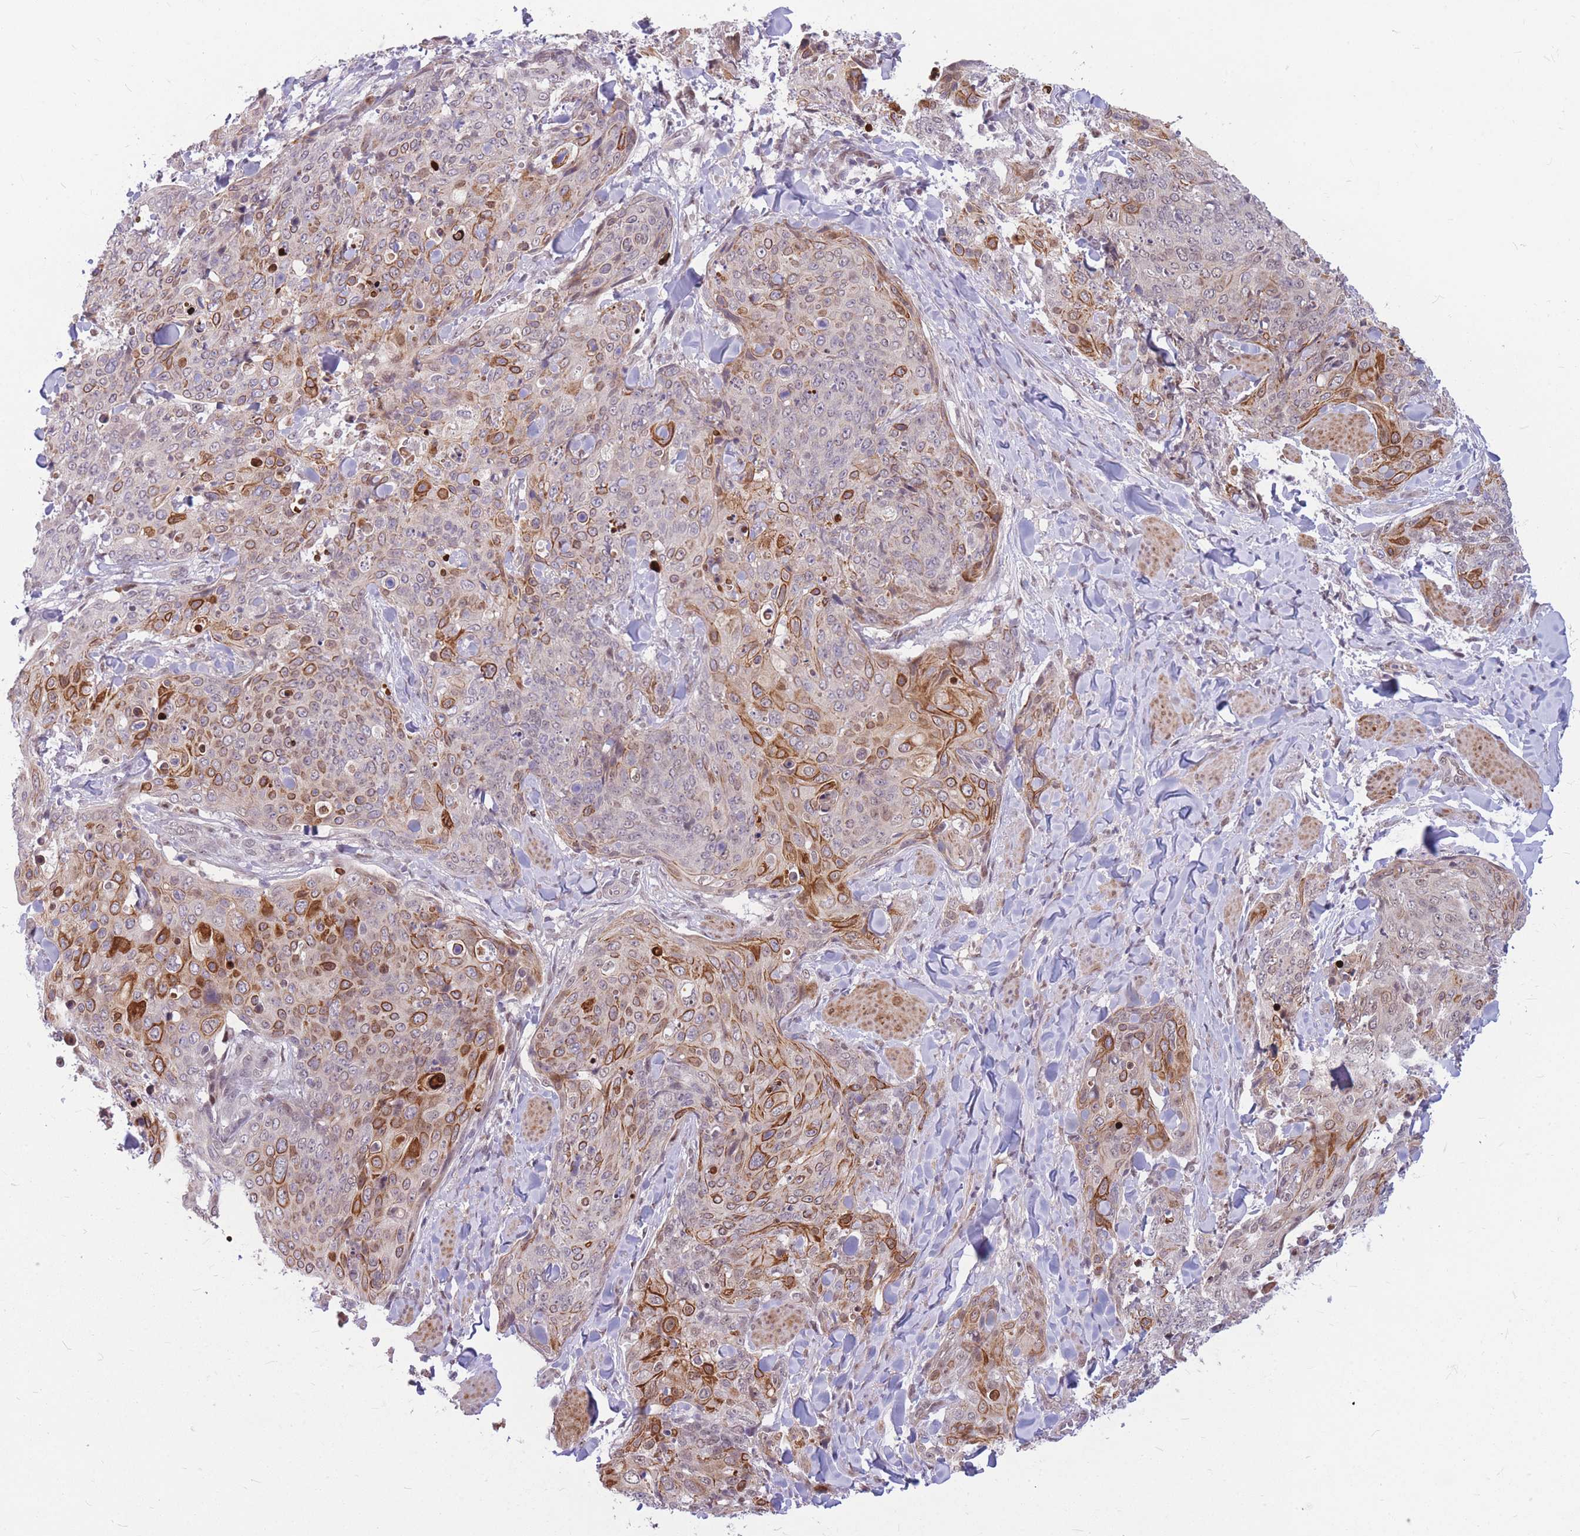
{"staining": {"intensity": "strong", "quantity": "25%-75%", "location": "cytoplasmic/membranous"}, "tissue": "skin cancer", "cell_type": "Tumor cells", "image_type": "cancer", "snomed": [{"axis": "morphology", "description": "Squamous cell carcinoma, NOS"}, {"axis": "topography", "description": "Skin"}, {"axis": "topography", "description": "Vulva"}], "caption": "Tumor cells show strong cytoplasmic/membranous staining in about 25%-75% of cells in squamous cell carcinoma (skin).", "gene": "ERCC2", "patient": {"sex": "female", "age": 85}}